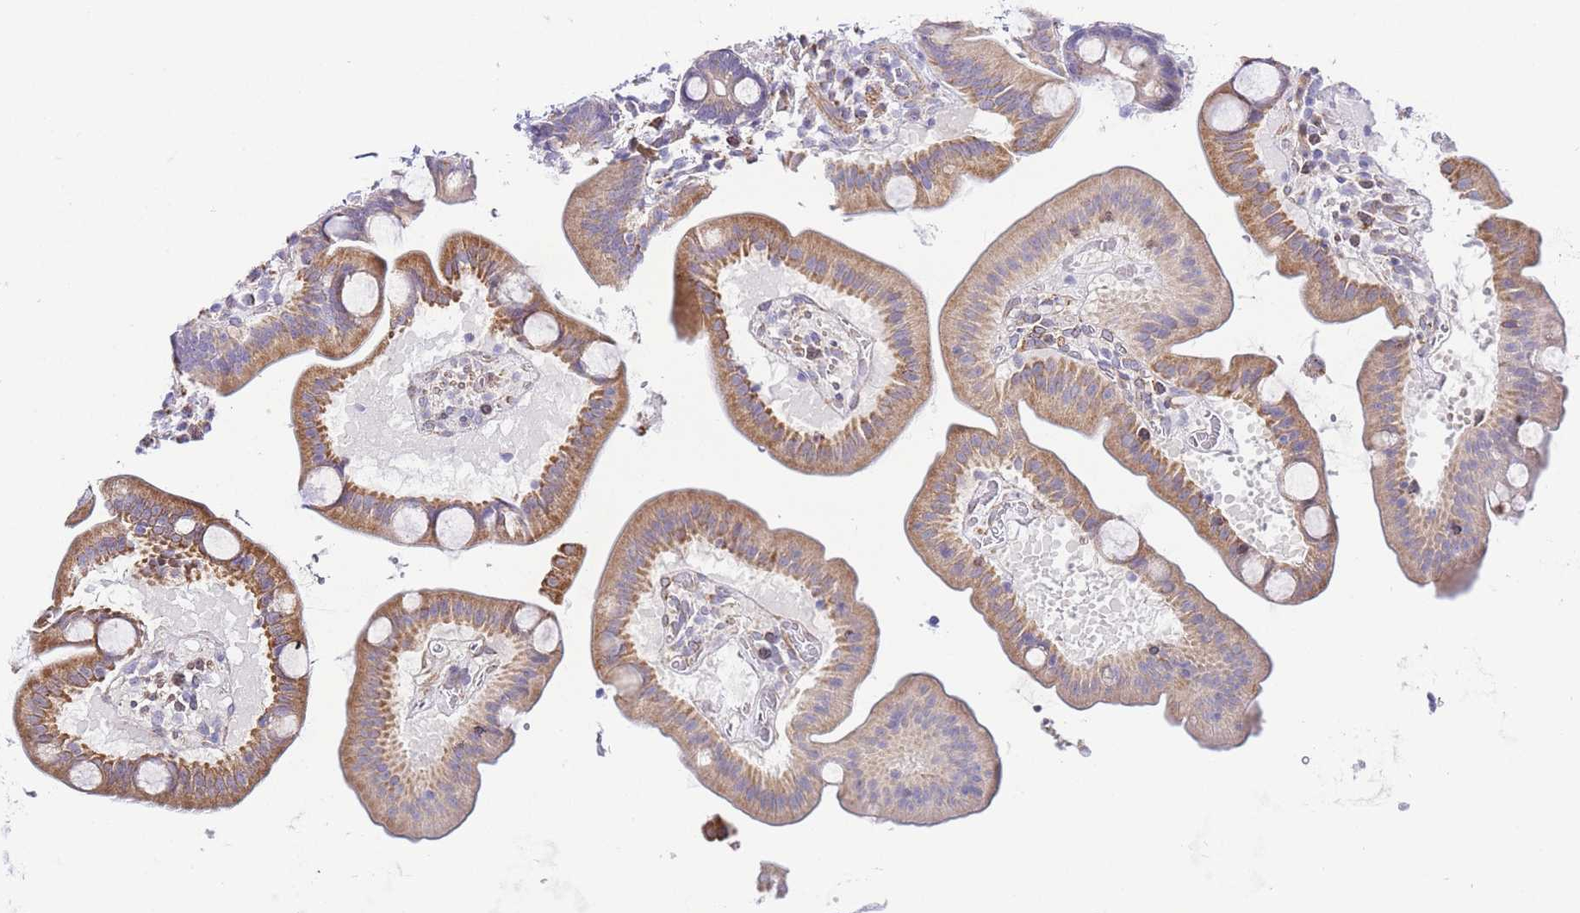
{"staining": {"intensity": "moderate", "quantity": ">75%", "location": "cytoplasmic/membranous"}, "tissue": "duodenum", "cell_type": "Glandular cells", "image_type": "normal", "snomed": [{"axis": "morphology", "description": "Normal tissue, NOS"}, {"axis": "topography", "description": "Duodenum"}], "caption": "Immunohistochemical staining of benign human duodenum demonstrates medium levels of moderate cytoplasmic/membranous expression in approximately >75% of glandular cells.", "gene": "PDCD7", "patient": {"sex": "male", "age": 54}}